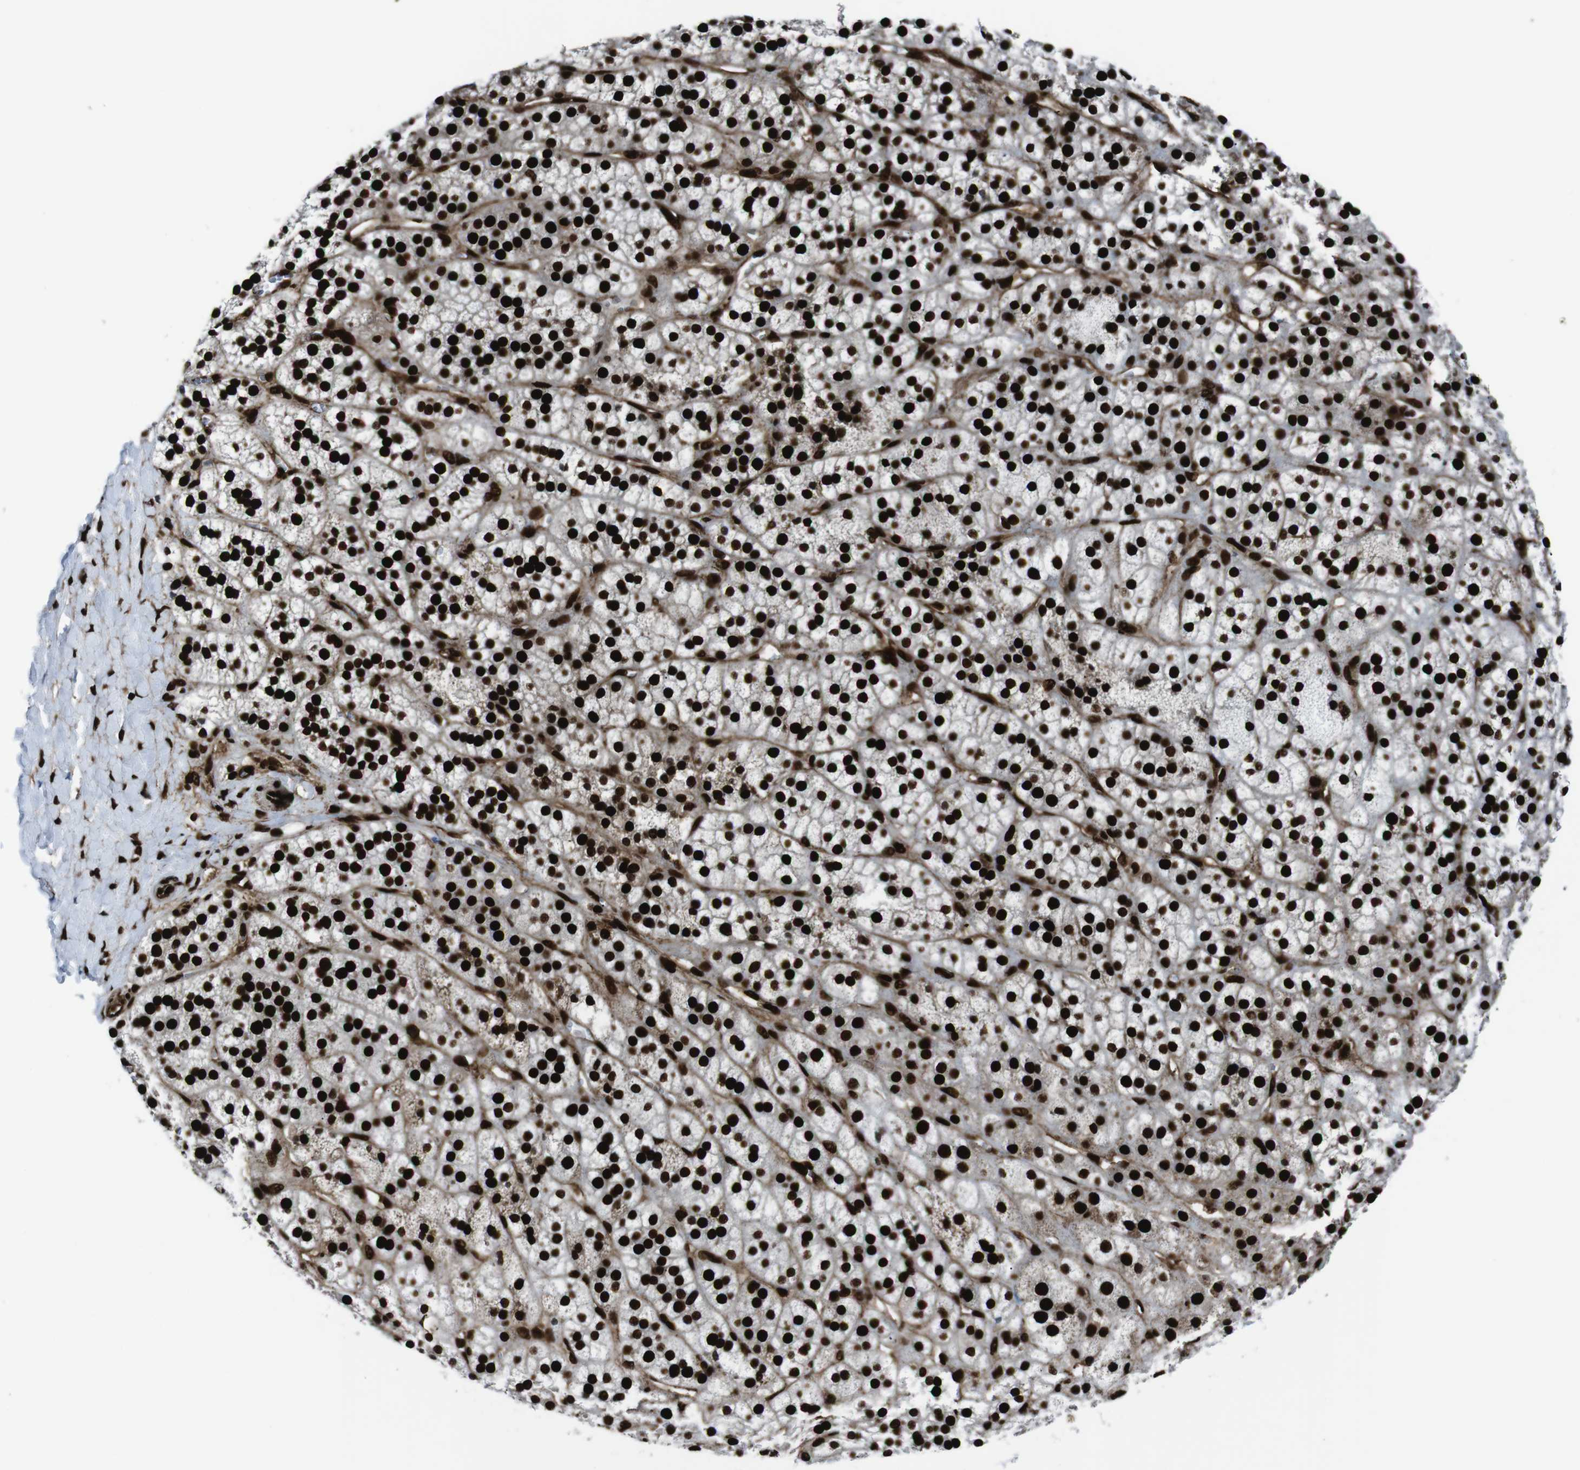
{"staining": {"intensity": "strong", "quantity": ">75%", "location": "cytoplasmic/membranous,nuclear"}, "tissue": "adrenal gland", "cell_type": "Glandular cells", "image_type": "normal", "snomed": [{"axis": "morphology", "description": "Normal tissue, NOS"}, {"axis": "topography", "description": "Adrenal gland"}], "caption": "Glandular cells display high levels of strong cytoplasmic/membranous,nuclear staining in about >75% of cells in benign adrenal gland. The protein is stained brown, and the nuclei are stained in blue (DAB (3,3'-diaminobenzidine) IHC with brightfield microscopy, high magnification).", "gene": "HNRNPU", "patient": {"sex": "male", "age": 56}}